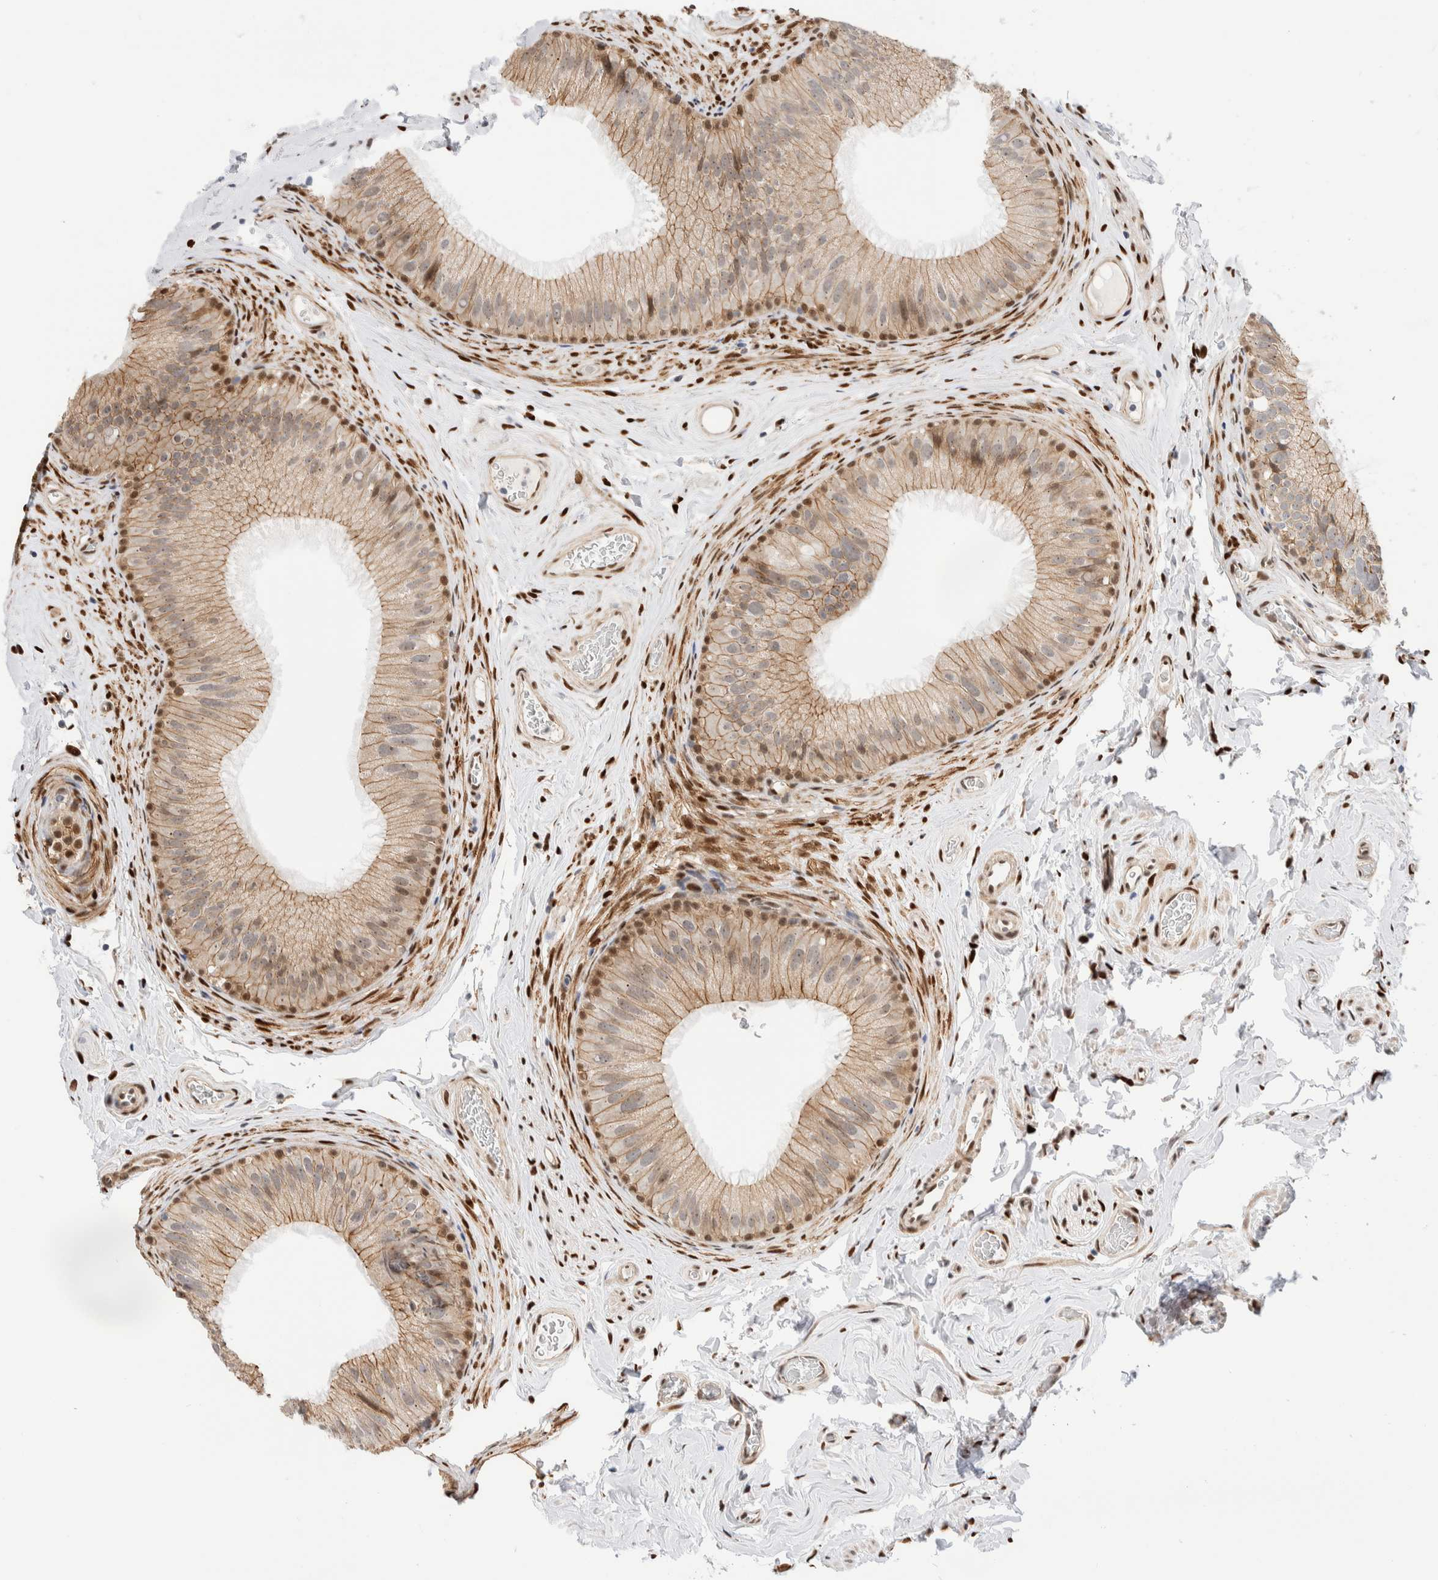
{"staining": {"intensity": "moderate", "quantity": "25%-75%", "location": "cytoplasmic/membranous,nuclear"}, "tissue": "epididymis", "cell_type": "Glandular cells", "image_type": "normal", "snomed": [{"axis": "morphology", "description": "Normal tissue, NOS"}, {"axis": "topography", "description": "Vascular tissue"}, {"axis": "topography", "description": "Epididymis"}], "caption": "Protein analysis of normal epididymis demonstrates moderate cytoplasmic/membranous,nuclear positivity in about 25%-75% of glandular cells. The staining was performed using DAB (3,3'-diaminobenzidine) to visualize the protein expression in brown, while the nuclei were stained in blue with hematoxylin (Magnification: 20x).", "gene": "NSMAF", "patient": {"sex": "male", "age": 49}}